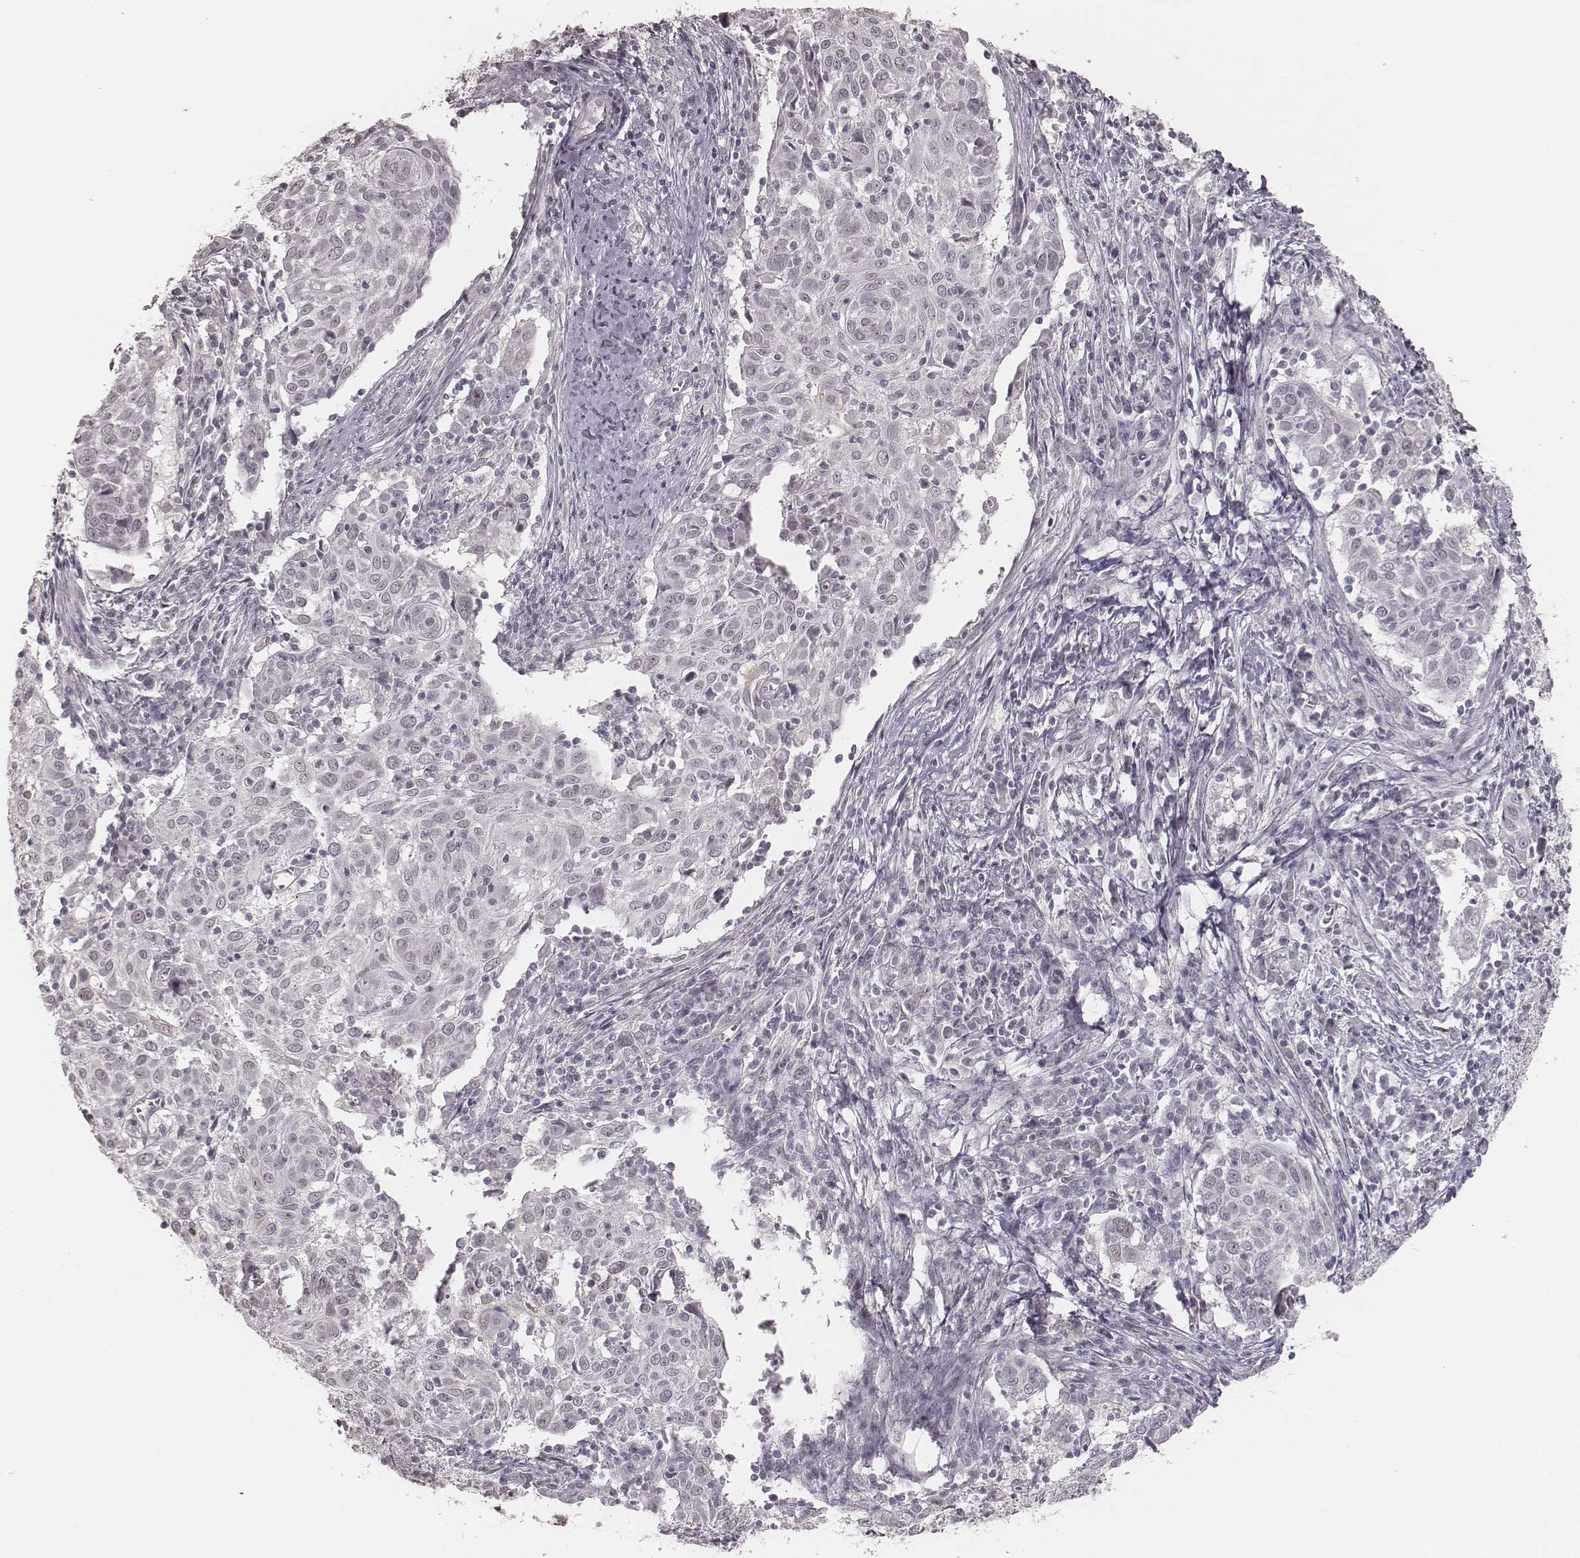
{"staining": {"intensity": "negative", "quantity": "none", "location": "none"}, "tissue": "cervical cancer", "cell_type": "Tumor cells", "image_type": "cancer", "snomed": [{"axis": "morphology", "description": "Squamous cell carcinoma, NOS"}, {"axis": "topography", "description": "Cervix"}], "caption": "Tumor cells are negative for brown protein staining in cervical cancer (squamous cell carcinoma).", "gene": "KITLG", "patient": {"sex": "female", "age": 39}}